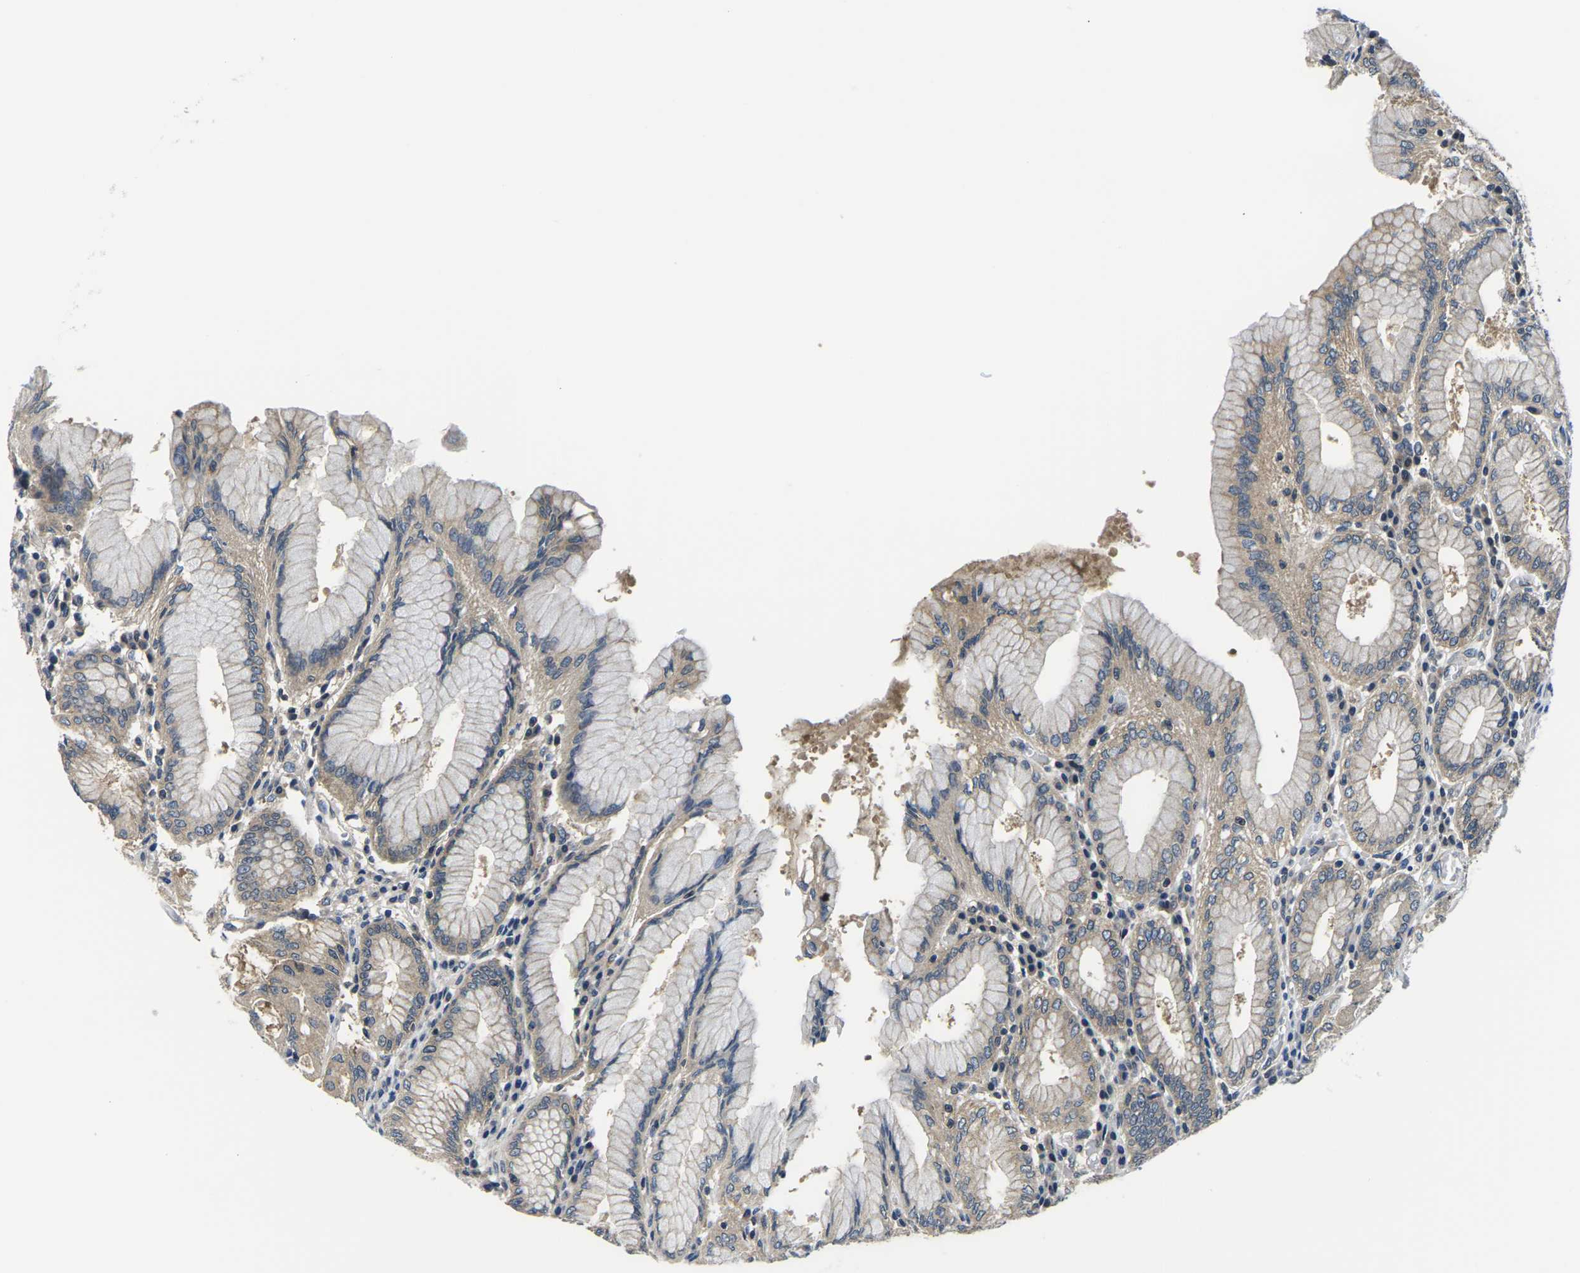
{"staining": {"intensity": "moderate", "quantity": ">75%", "location": "cytoplasmic/membranous"}, "tissue": "stomach", "cell_type": "Glandular cells", "image_type": "normal", "snomed": [{"axis": "morphology", "description": "Normal tissue, NOS"}, {"axis": "topography", "description": "Stomach"}, {"axis": "topography", "description": "Stomach, lower"}], "caption": "Benign stomach displays moderate cytoplasmic/membranous staining in approximately >75% of glandular cells, visualized by immunohistochemistry. Nuclei are stained in blue.", "gene": "GSK3B", "patient": {"sex": "female", "age": 56}}